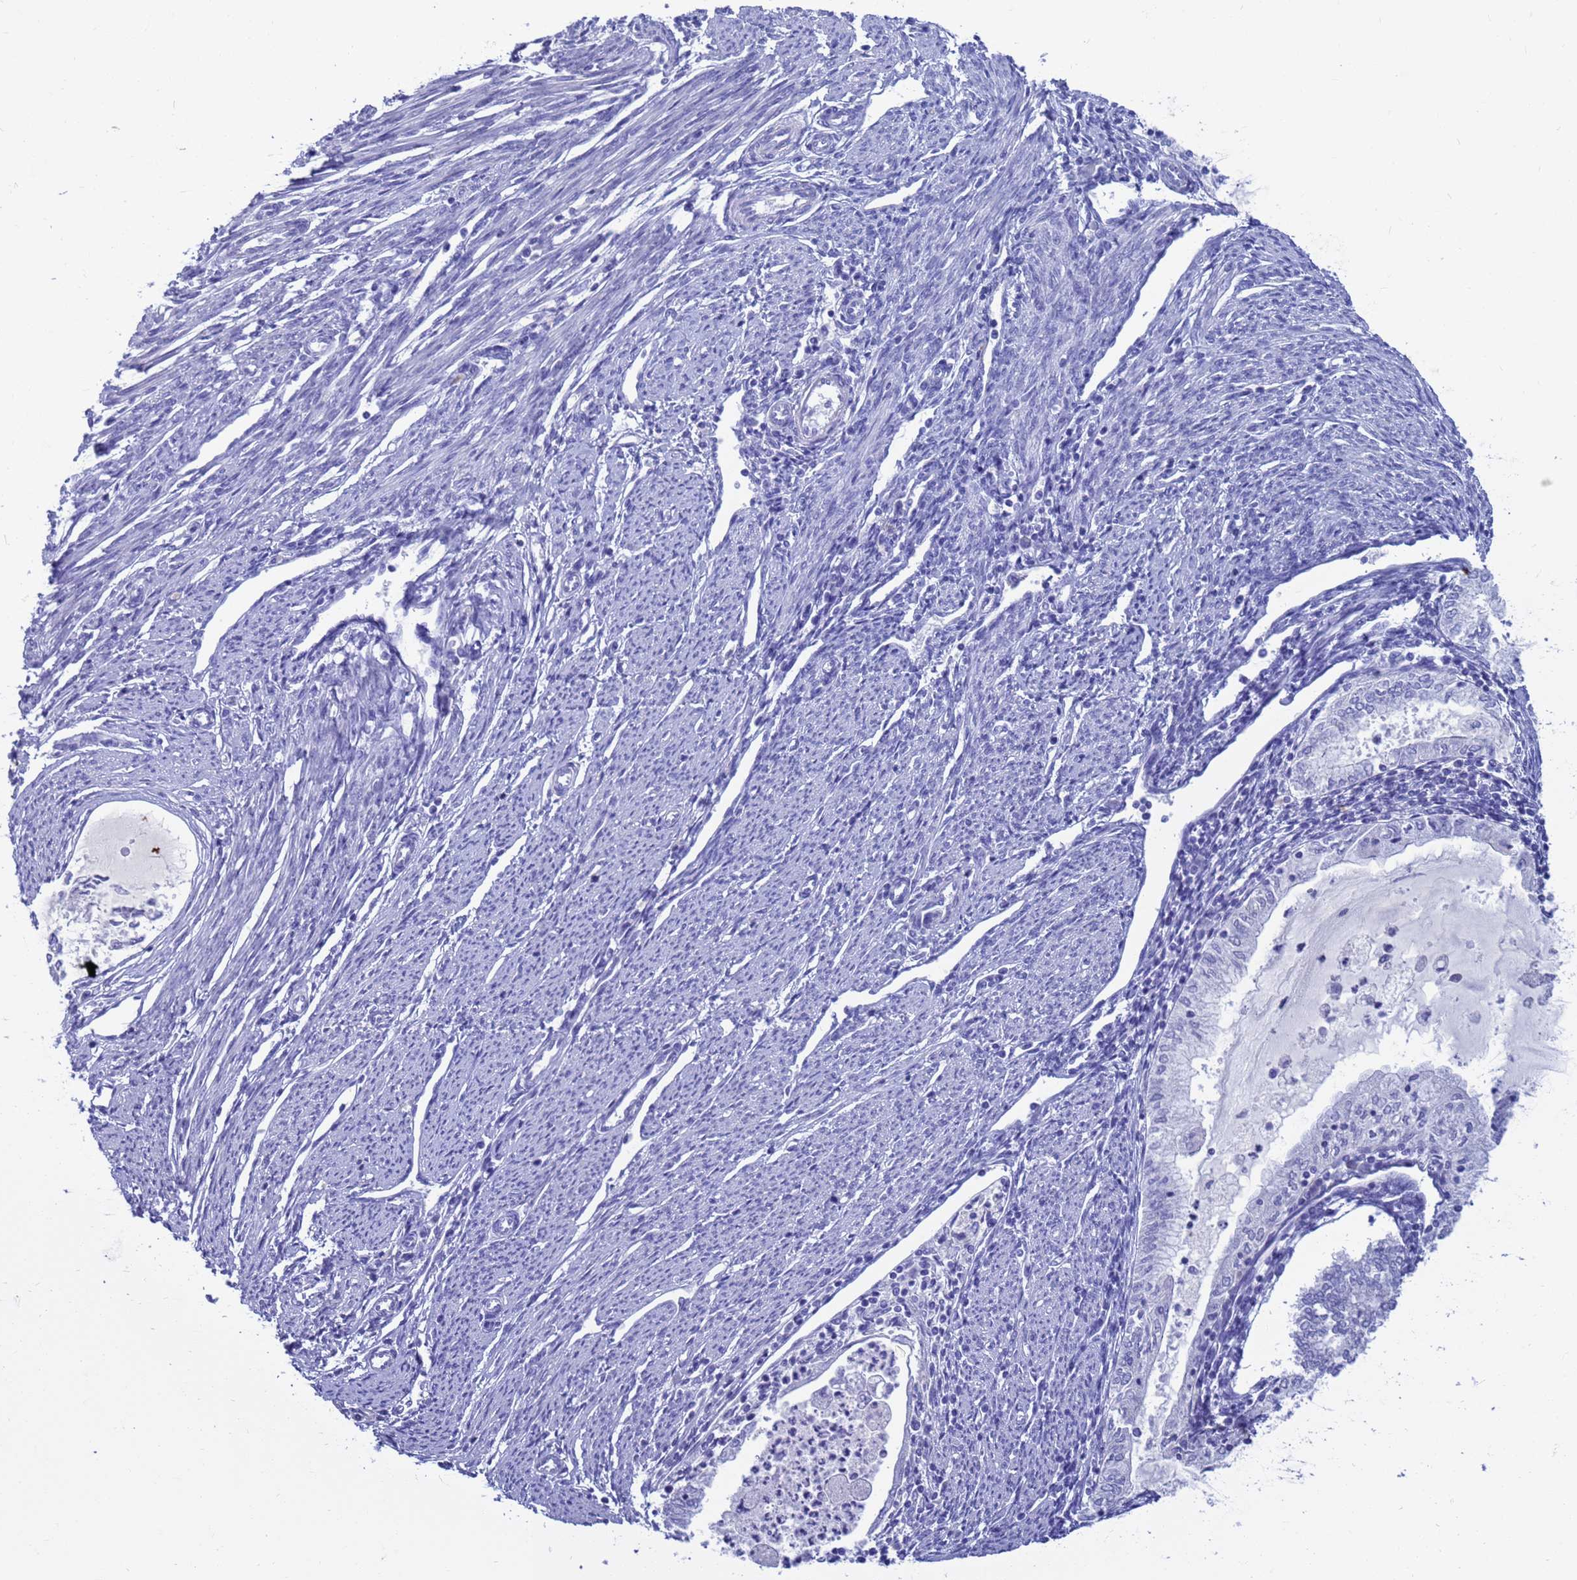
{"staining": {"intensity": "negative", "quantity": "none", "location": "none"}, "tissue": "endometrial cancer", "cell_type": "Tumor cells", "image_type": "cancer", "snomed": [{"axis": "morphology", "description": "Adenocarcinoma, NOS"}, {"axis": "topography", "description": "Endometrium"}], "caption": "A photomicrograph of endometrial adenocarcinoma stained for a protein reveals no brown staining in tumor cells.", "gene": "SYCN", "patient": {"sex": "female", "age": 79}}